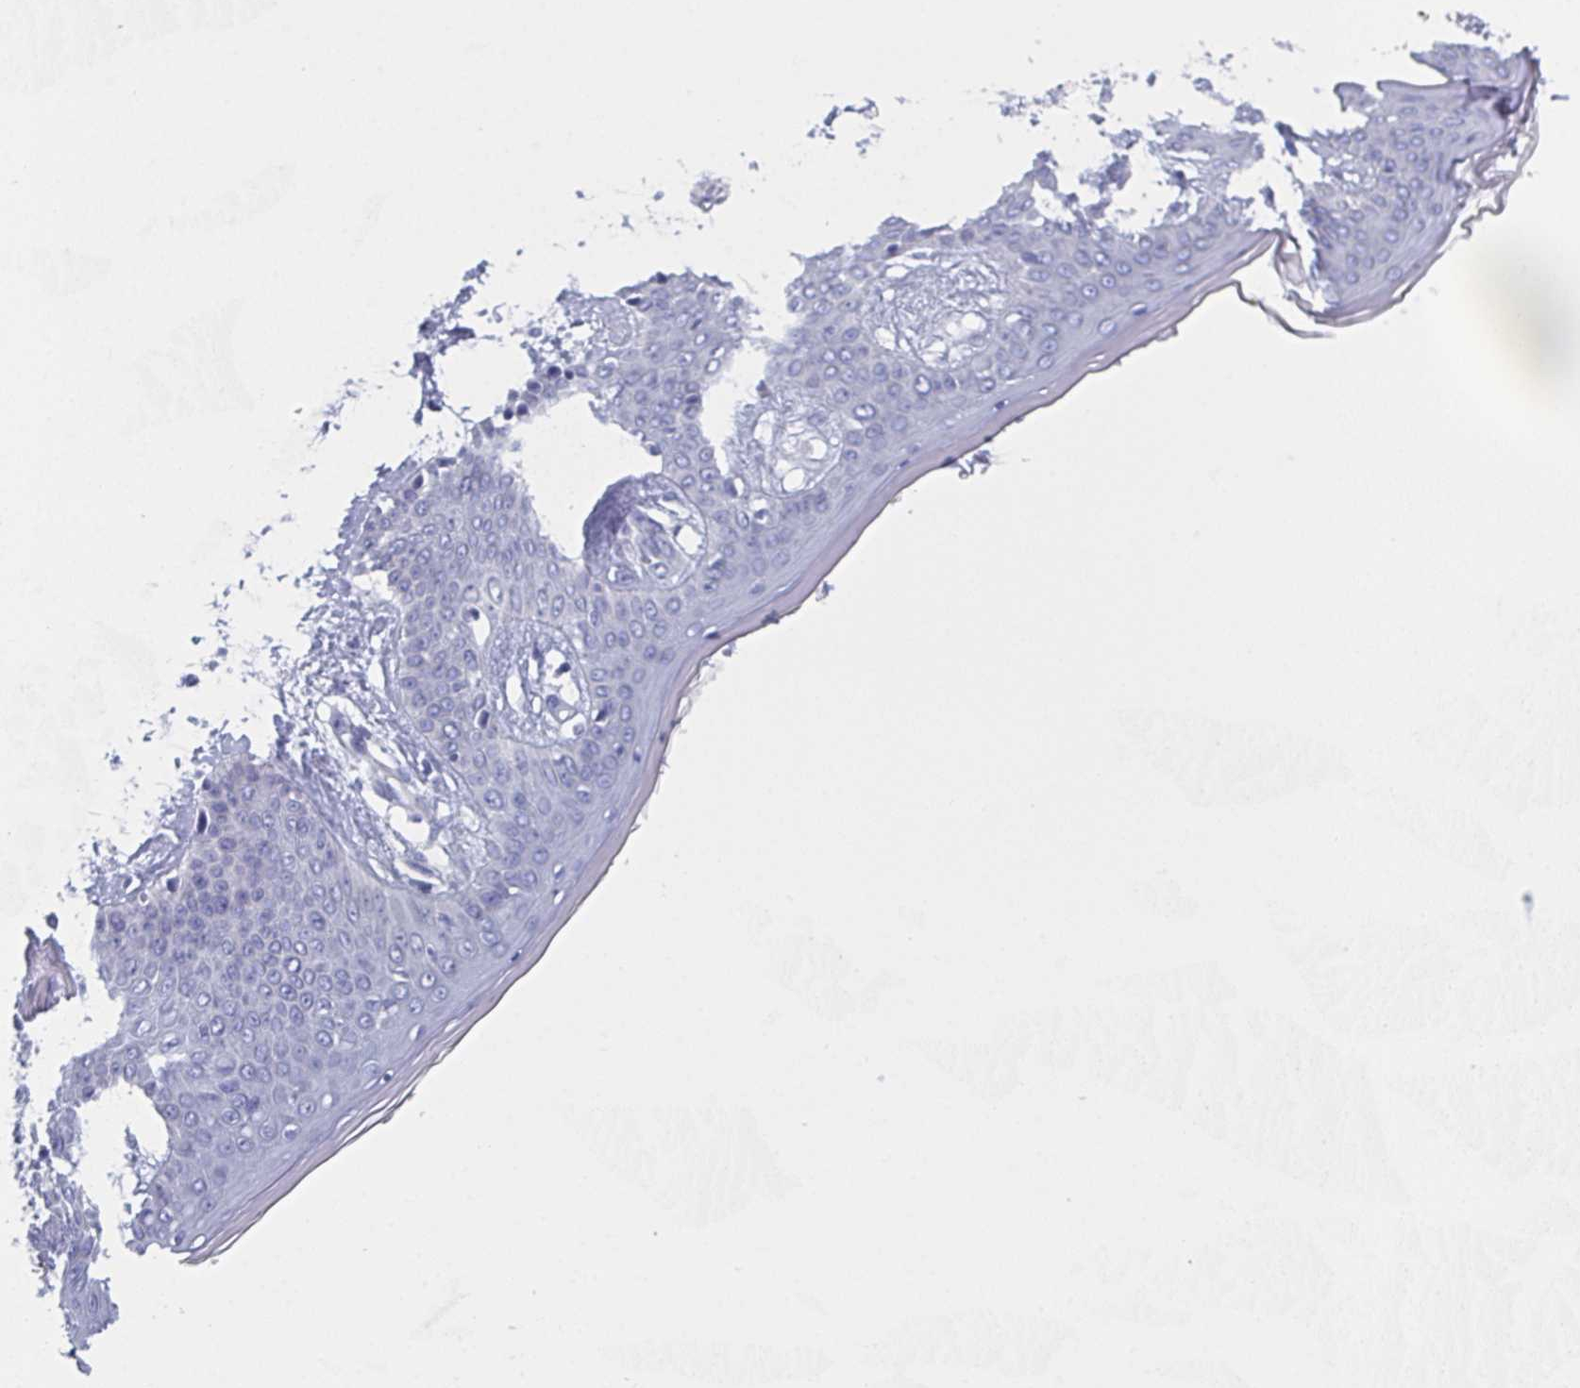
{"staining": {"intensity": "negative", "quantity": "none", "location": "none"}, "tissue": "skin", "cell_type": "Fibroblasts", "image_type": "normal", "snomed": [{"axis": "morphology", "description": "Normal tissue, NOS"}, {"axis": "topography", "description": "Skin"}], "caption": "Immunohistochemical staining of unremarkable skin demonstrates no significant expression in fibroblasts.", "gene": "DYDC2", "patient": {"sex": "female", "age": 34}}